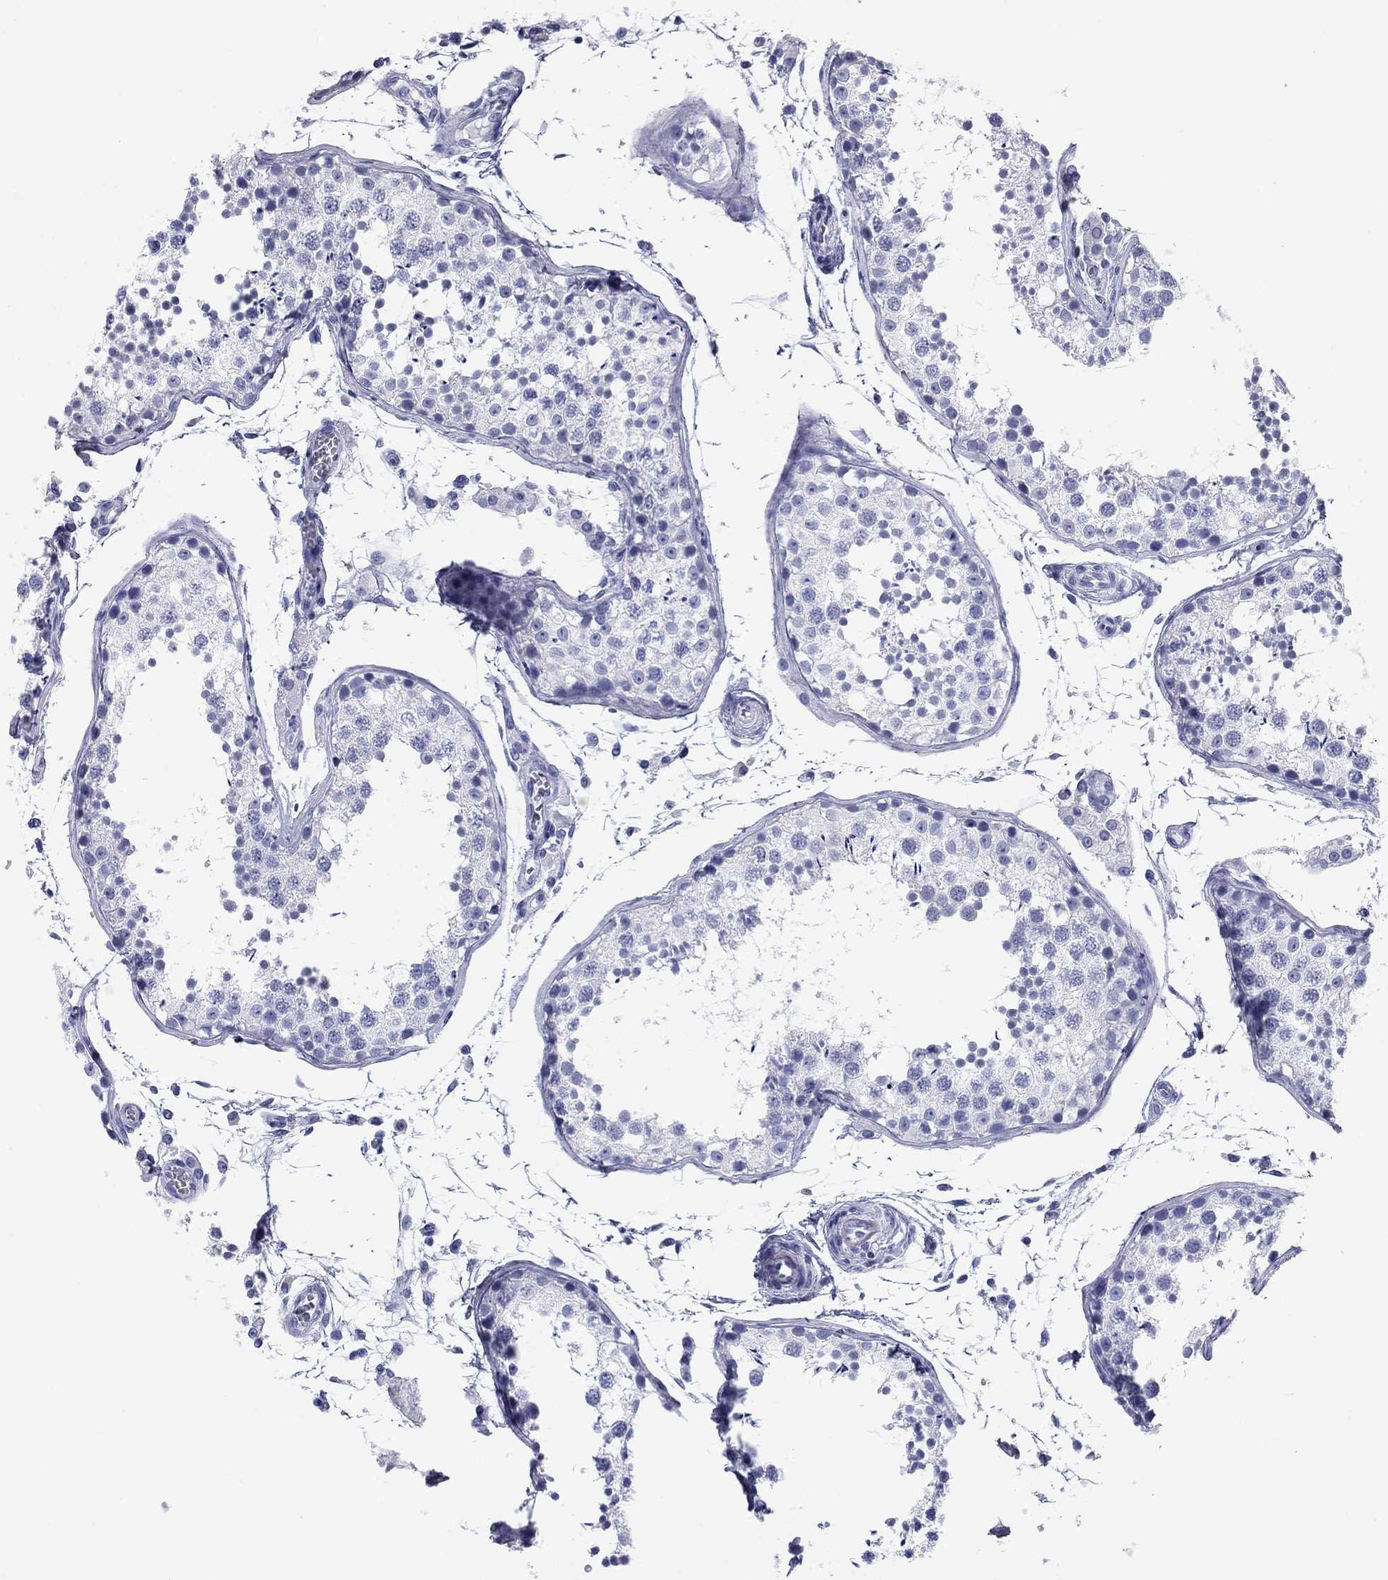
{"staining": {"intensity": "negative", "quantity": "none", "location": "none"}, "tissue": "testis", "cell_type": "Cells in seminiferous ducts", "image_type": "normal", "snomed": [{"axis": "morphology", "description": "Normal tissue, NOS"}, {"axis": "topography", "description": "Testis"}], "caption": "Immunohistochemistry of benign testis shows no expression in cells in seminiferous ducts. (IHC, brightfield microscopy, high magnification).", "gene": "NPPA", "patient": {"sex": "male", "age": 29}}